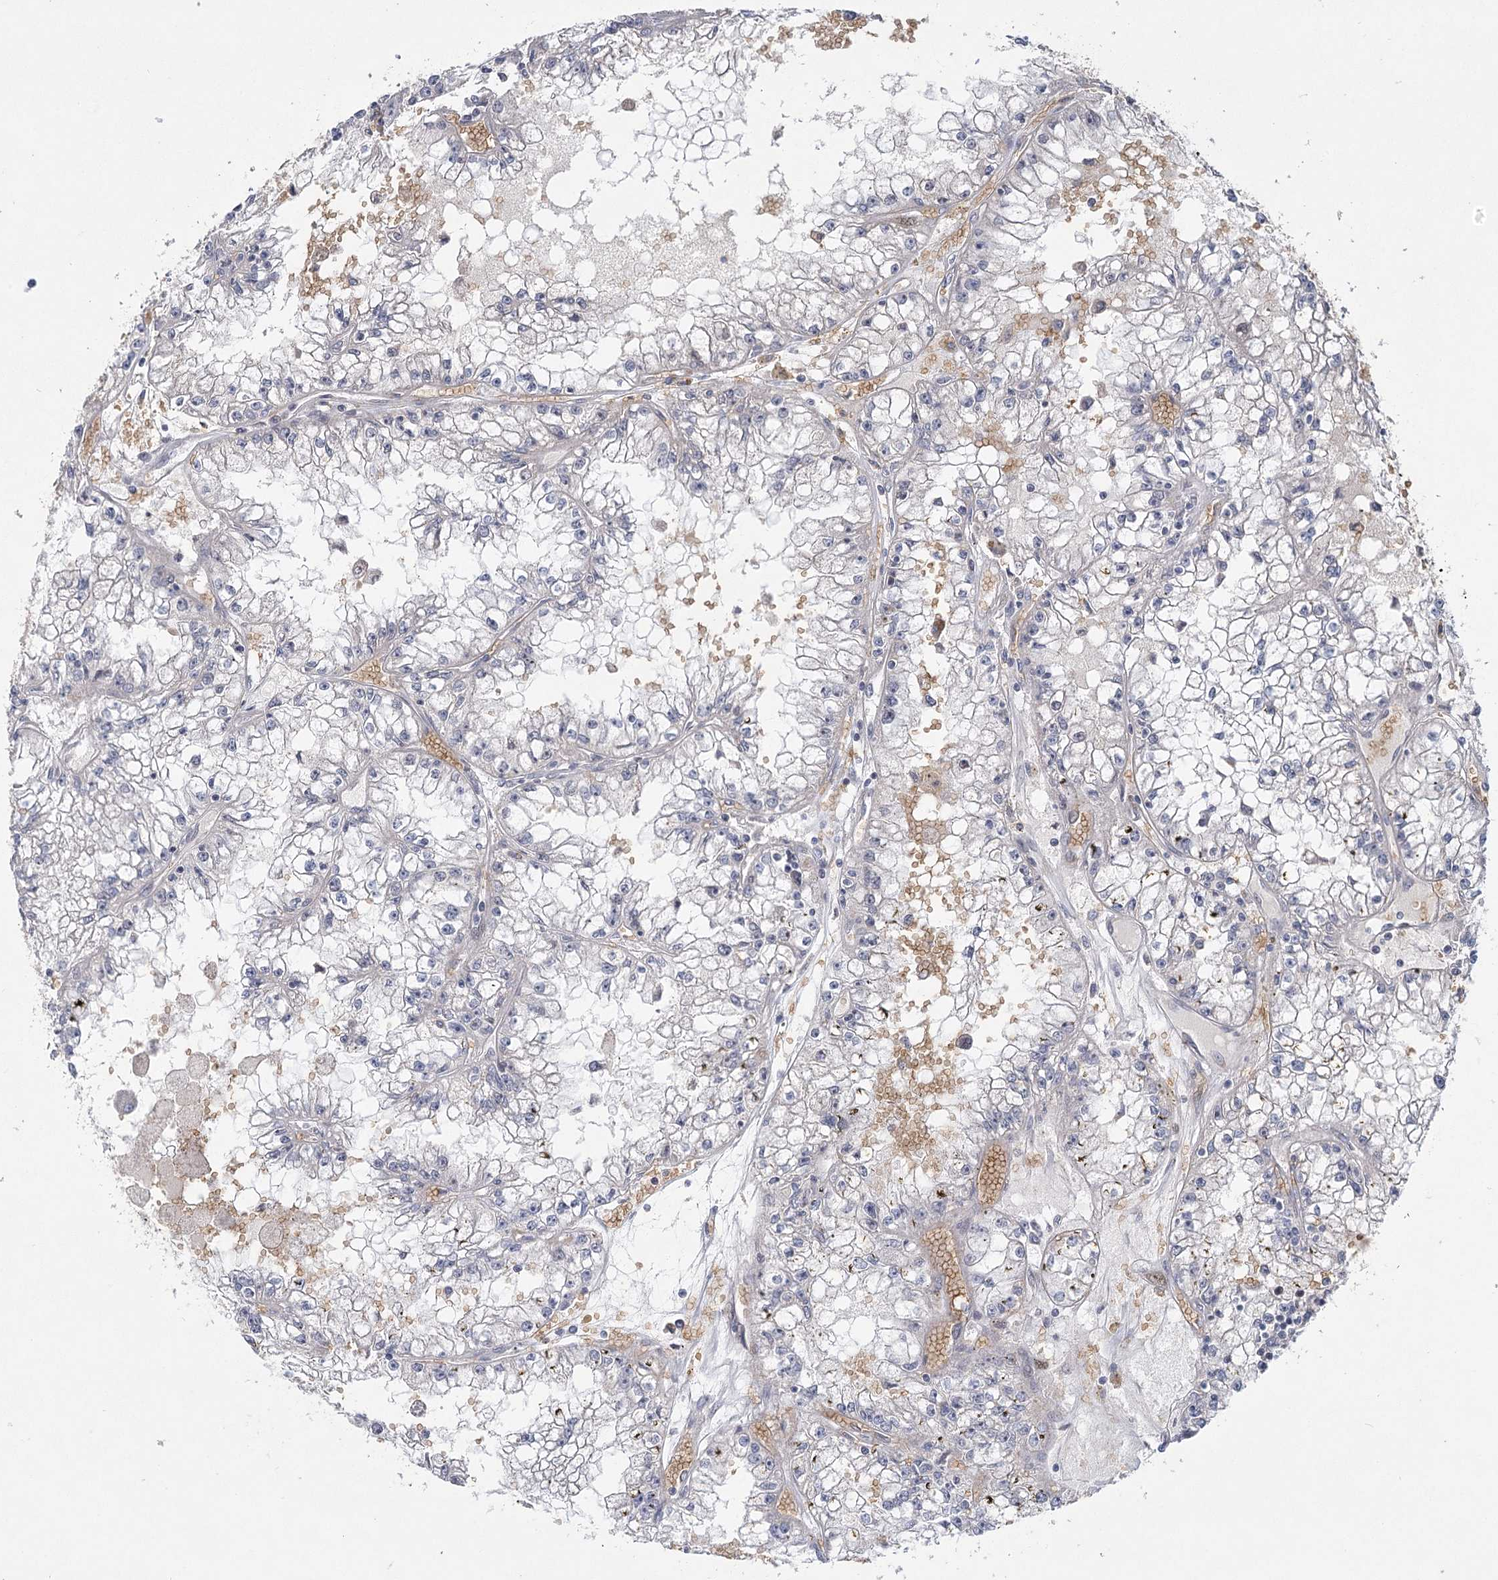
{"staining": {"intensity": "negative", "quantity": "none", "location": "none"}, "tissue": "renal cancer", "cell_type": "Tumor cells", "image_type": "cancer", "snomed": [{"axis": "morphology", "description": "Adenocarcinoma, NOS"}, {"axis": "topography", "description": "Kidney"}], "caption": "High power microscopy image of an immunohistochemistry image of renal adenocarcinoma, revealing no significant expression in tumor cells.", "gene": "NSMCE4A", "patient": {"sex": "male", "age": 56}}